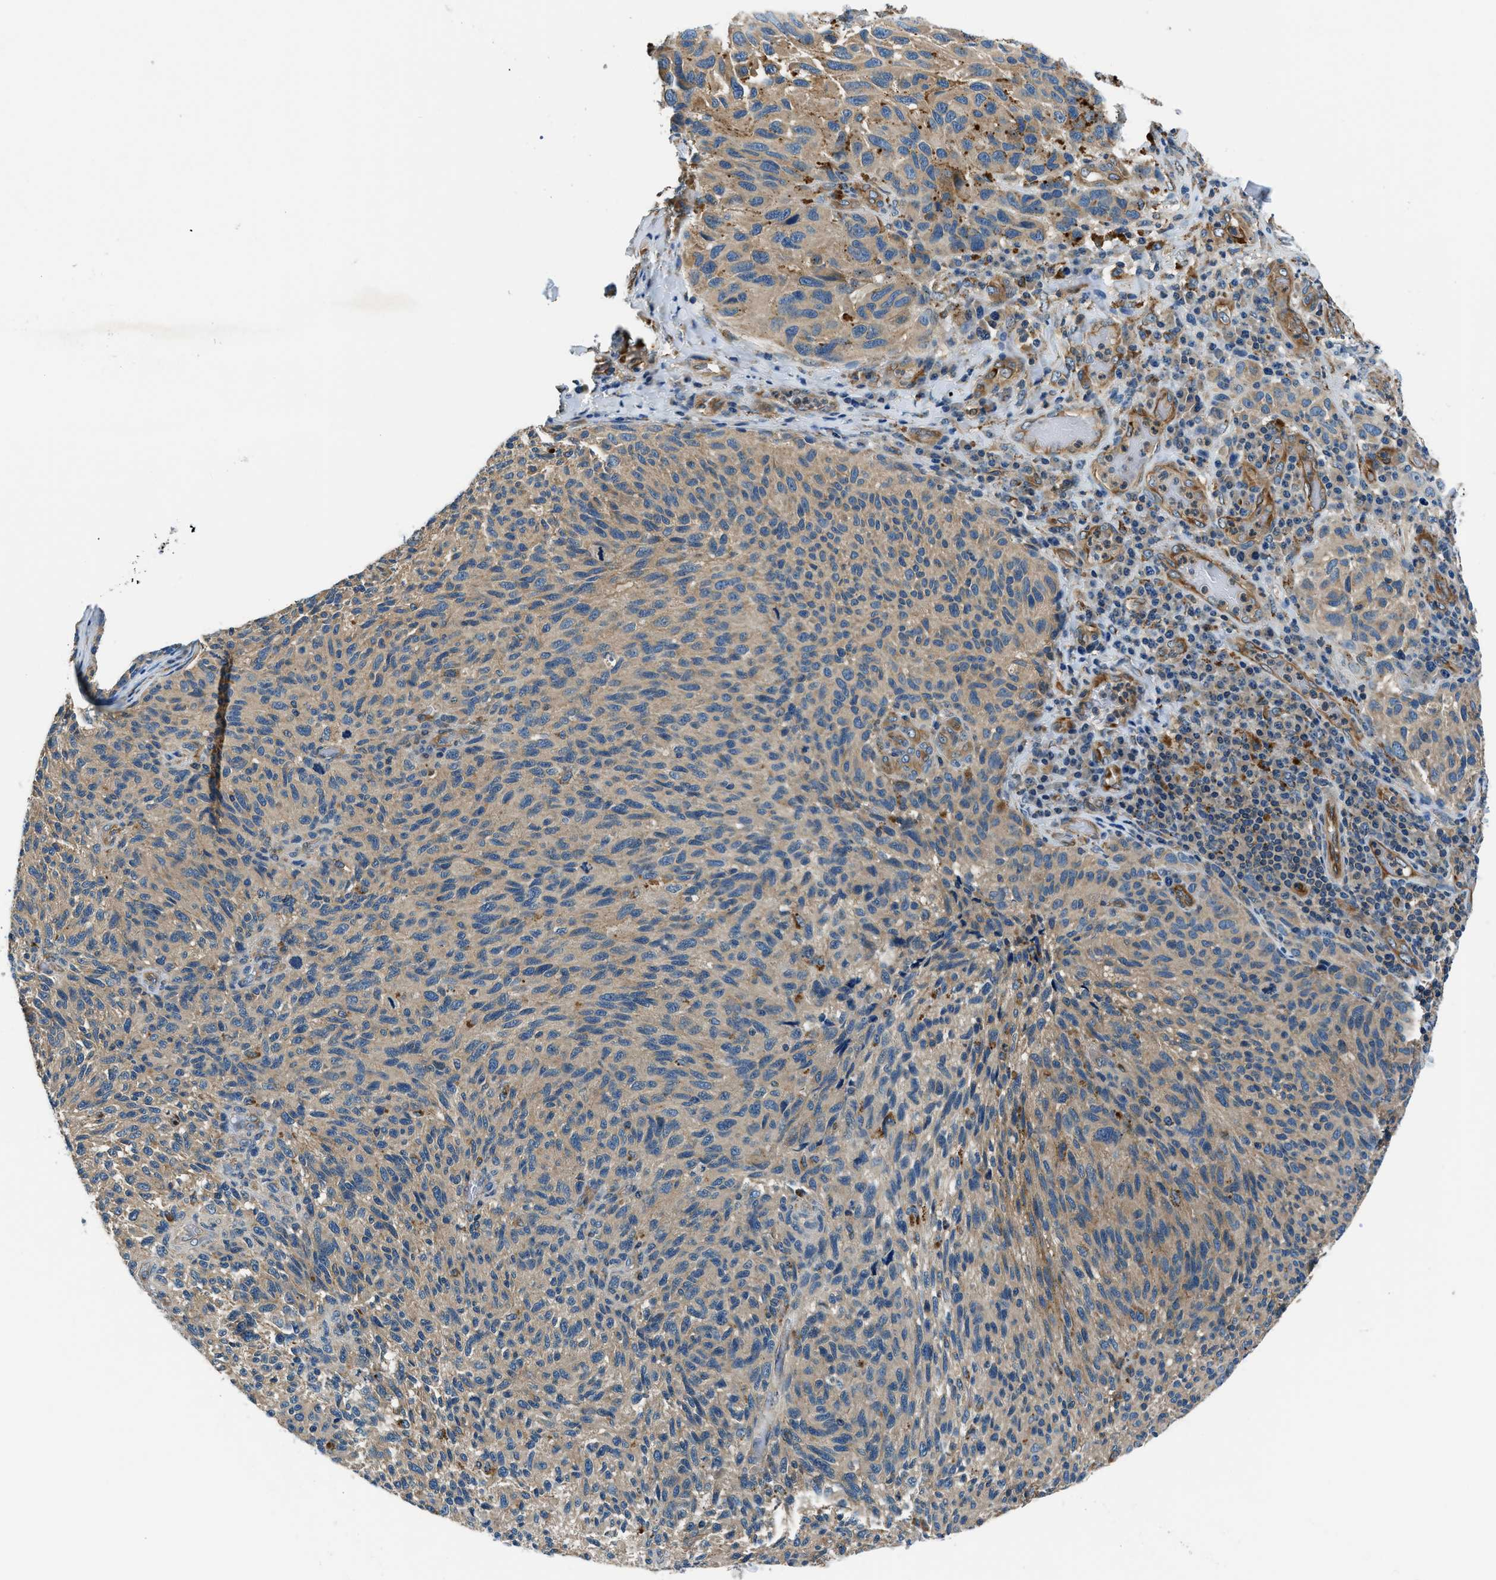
{"staining": {"intensity": "moderate", "quantity": ">75%", "location": "cytoplasmic/membranous"}, "tissue": "melanoma", "cell_type": "Tumor cells", "image_type": "cancer", "snomed": [{"axis": "morphology", "description": "Malignant melanoma, NOS"}, {"axis": "topography", "description": "Skin"}], "caption": "This micrograph reveals melanoma stained with IHC to label a protein in brown. The cytoplasmic/membranous of tumor cells show moderate positivity for the protein. Nuclei are counter-stained blue.", "gene": "SLC19A2", "patient": {"sex": "female", "age": 73}}